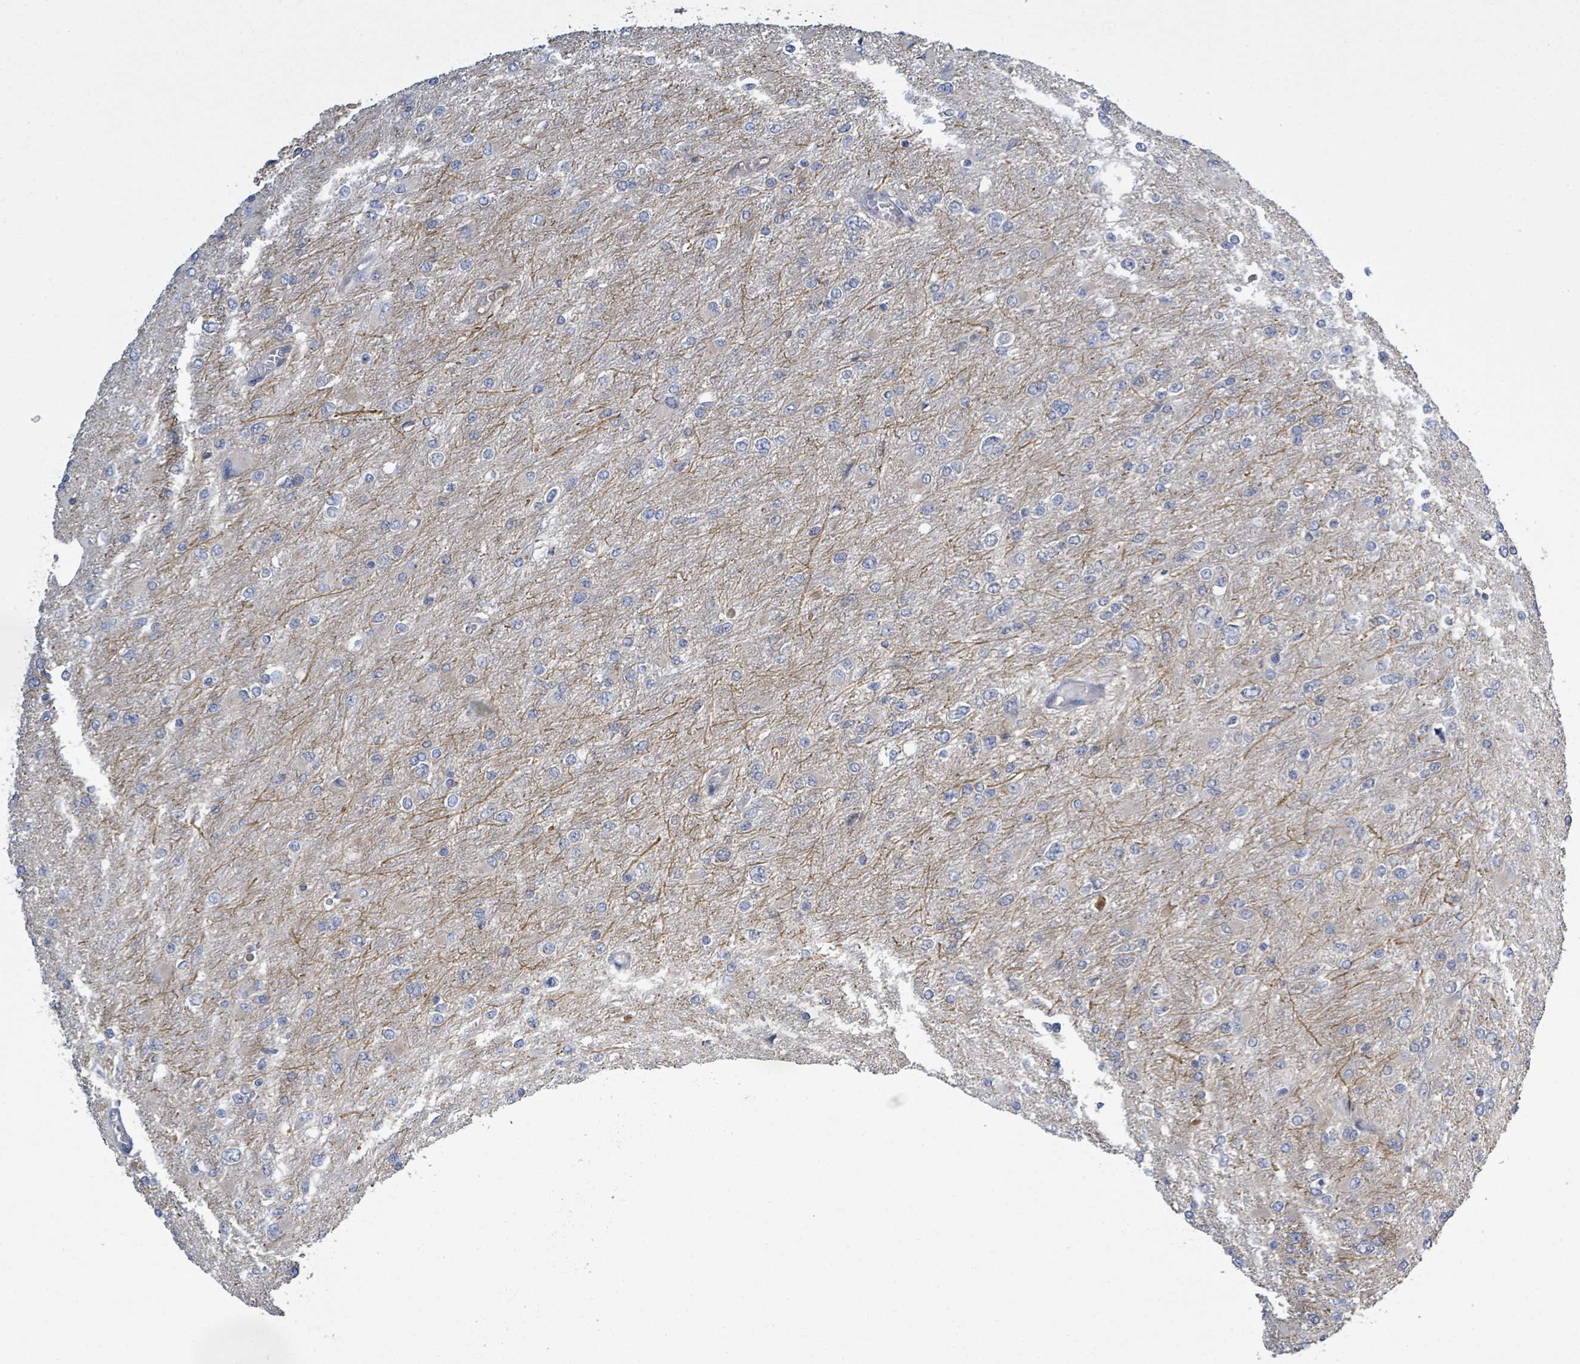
{"staining": {"intensity": "moderate", "quantity": "25%-75%", "location": "cytoplasmic/membranous"}, "tissue": "glioma", "cell_type": "Tumor cells", "image_type": "cancer", "snomed": [{"axis": "morphology", "description": "Glioma, malignant, High grade"}, {"axis": "topography", "description": "Cerebral cortex"}], "caption": "Immunohistochemical staining of malignant glioma (high-grade) demonstrates moderate cytoplasmic/membranous protein staining in about 25%-75% of tumor cells.", "gene": "ATP13A1", "patient": {"sex": "female", "age": 36}}